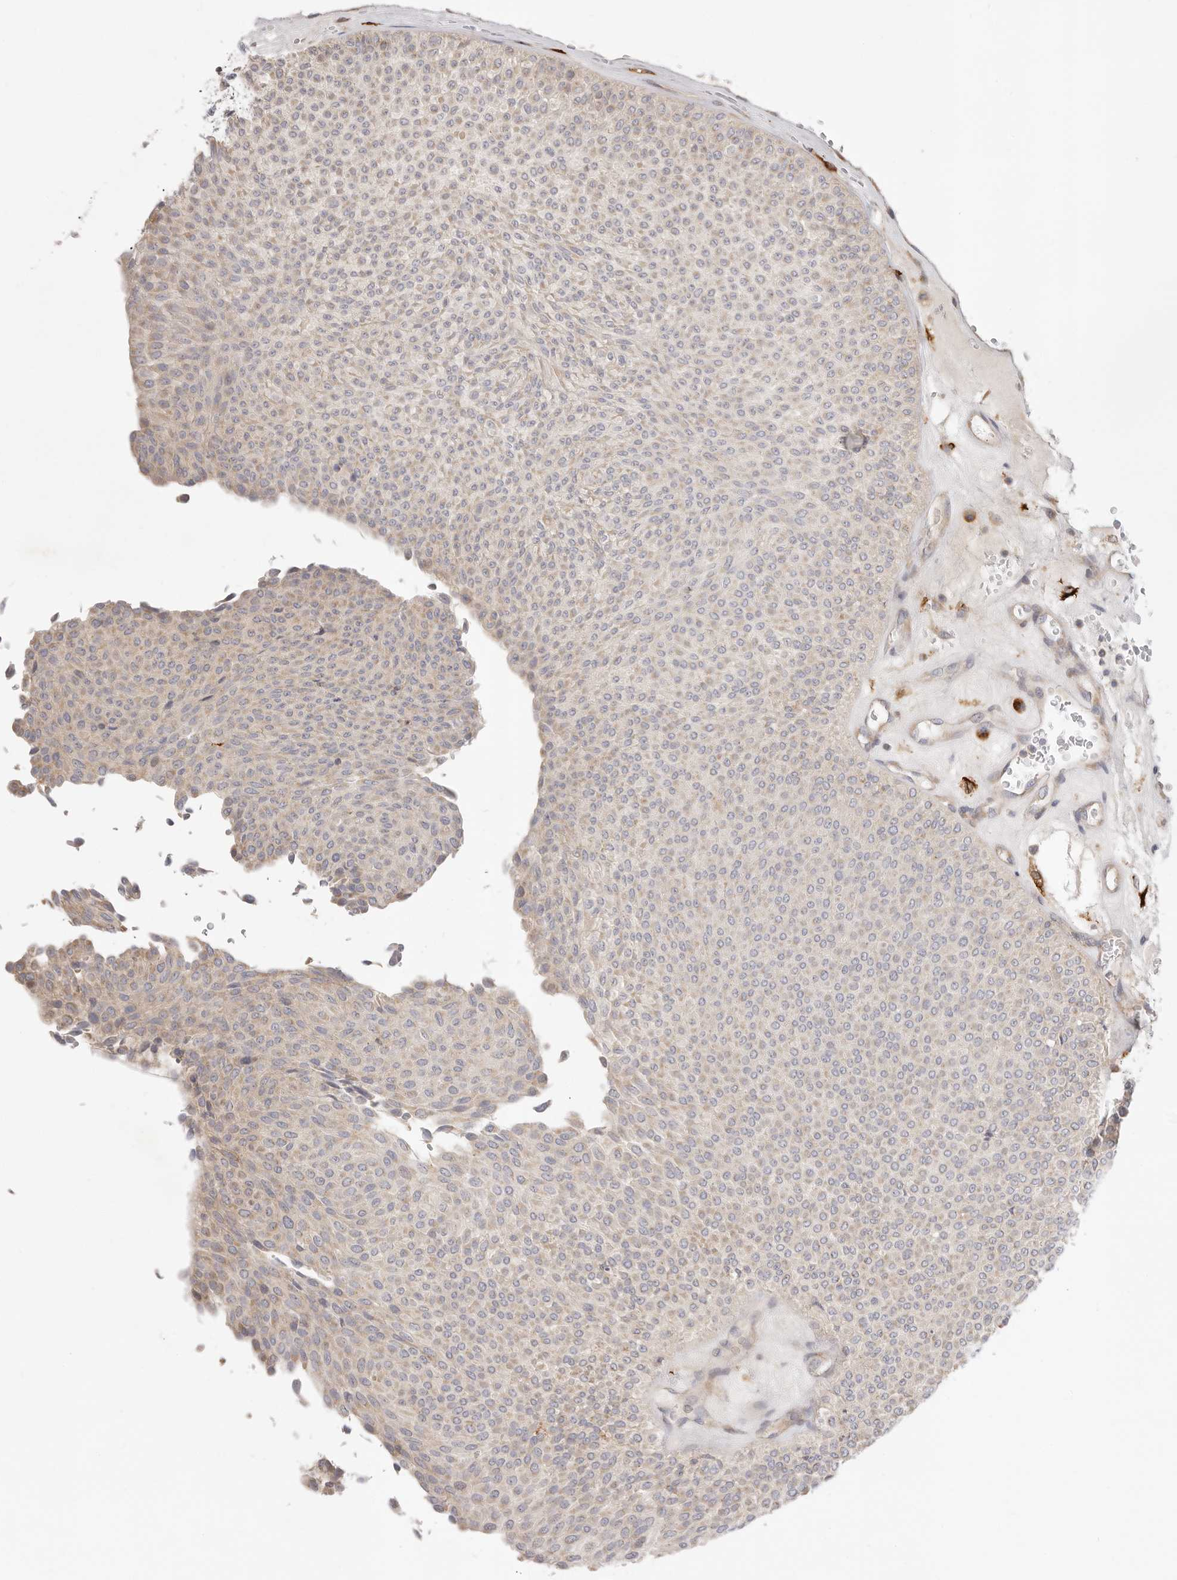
{"staining": {"intensity": "weak", "quantity": "<25%", "location": "cytoplasmic/membranous"}, "tissue": "urothelial cancer", "cell_type": "Tumor cells", "image_type": "cancer", "snomed": [{"axis": "morphology", "description": "Urothelial carcinoma, Low grade"}, {"axis": "topography", "description": "Urinary bladder"}], "caption": "A micrograph of human urothelial cancer is negative for staining in tumor cells.", "gene": "USH1C", "patient": {"sex": "male", "age": 78}}